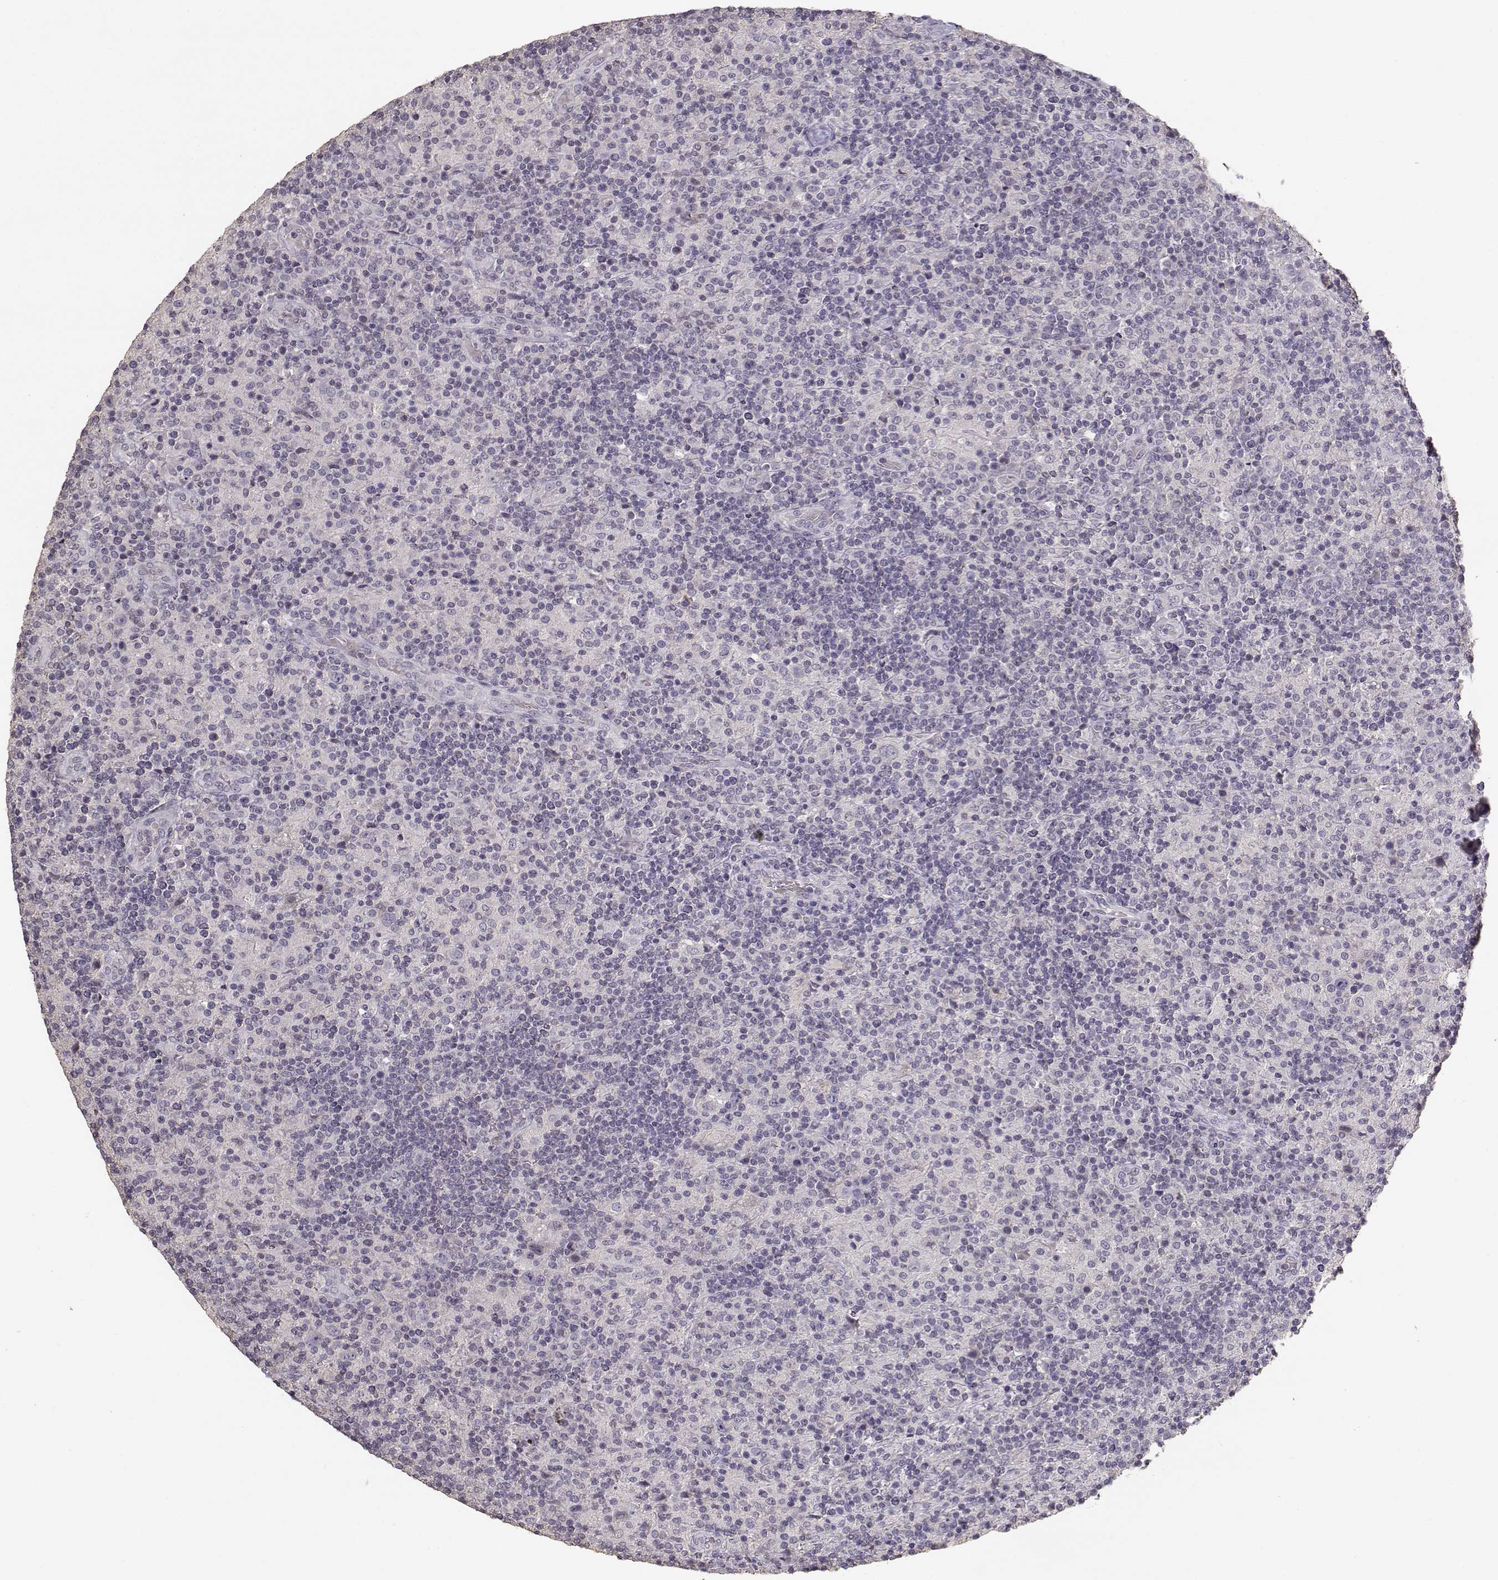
{"staining": {"intensity": "negative", "quantity": "none", "location": "none"}, "tissue": "lymphoma", "cell_type": "Tumor cells", "image_type": "cancer", "snomed": [{"axis": "morphology", "description": "Hodgkin's disease, NOS"}, {"axis": "topography", "description": "Lymph node"}], "caption": "High power microscopy image of an immunohistochemistry (IHC) histopathology image of lymphoma, revealing no significant positivity in tumor cells.", "gene": "UROC1", "patient": {"sex": "male", "age": 70}}